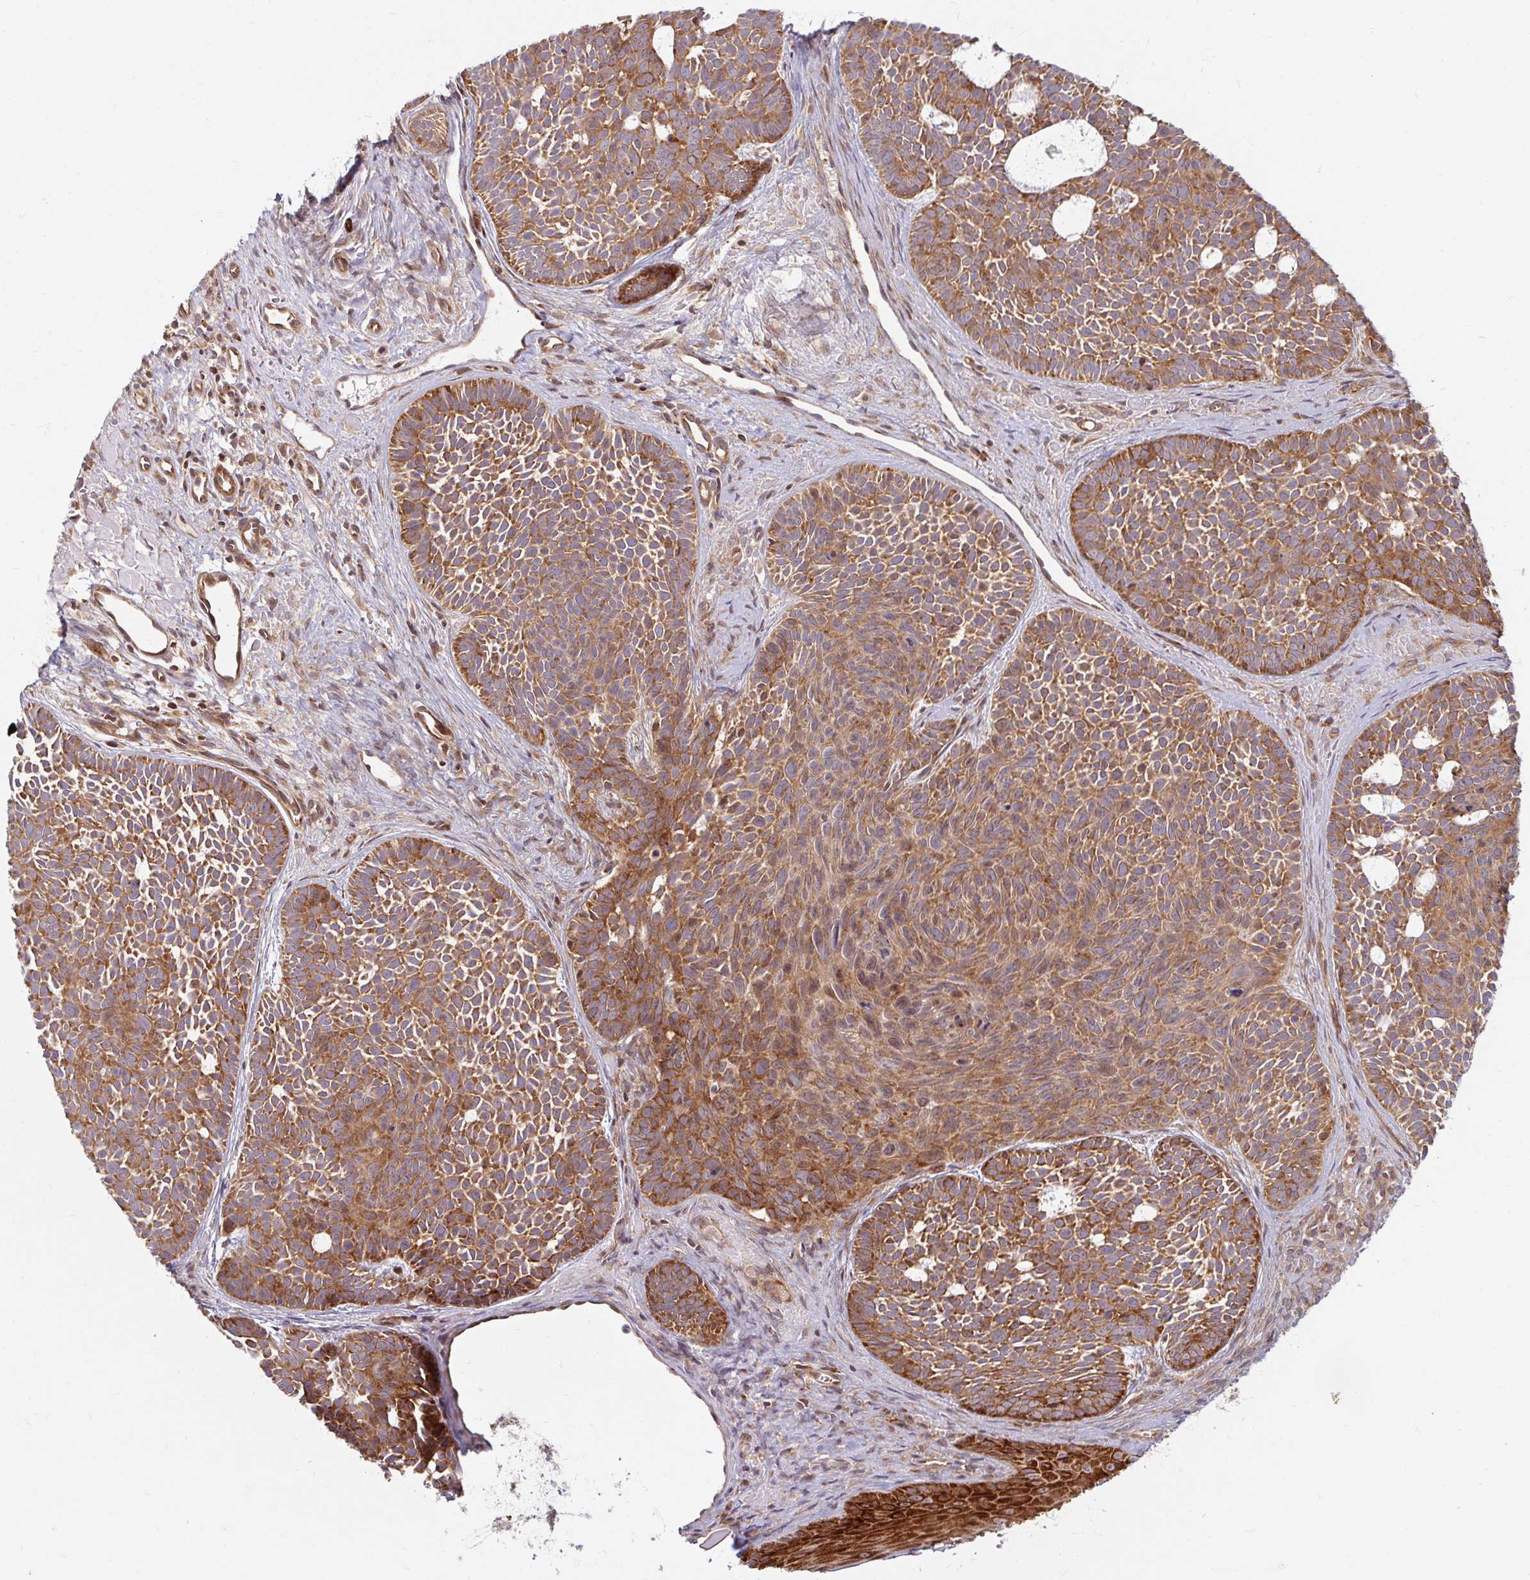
{"staining": {"intensity": "moderate", "quantity": ">75%", "location": "cytoplasmic/membranous"}, "tissue": "skin cancer", "cell_type": "Tumor cells", "image_type": "cancer", "snomed": [{"axis": "morphology", "description": "Basal cell carcinoma"}, {"axis": "topography", "description": "Skin"}], "caption": "Immunohistochemical staining of human basal cell carcinoma (skin) shows moderate cytoplasmic/membranous protein expression in approximately >75% of tumor cells. (Brightfield microscopy of DAB IHC at high magnification).", "gene": "BTF3", "patient": {"sex": "male", "age": 81}}